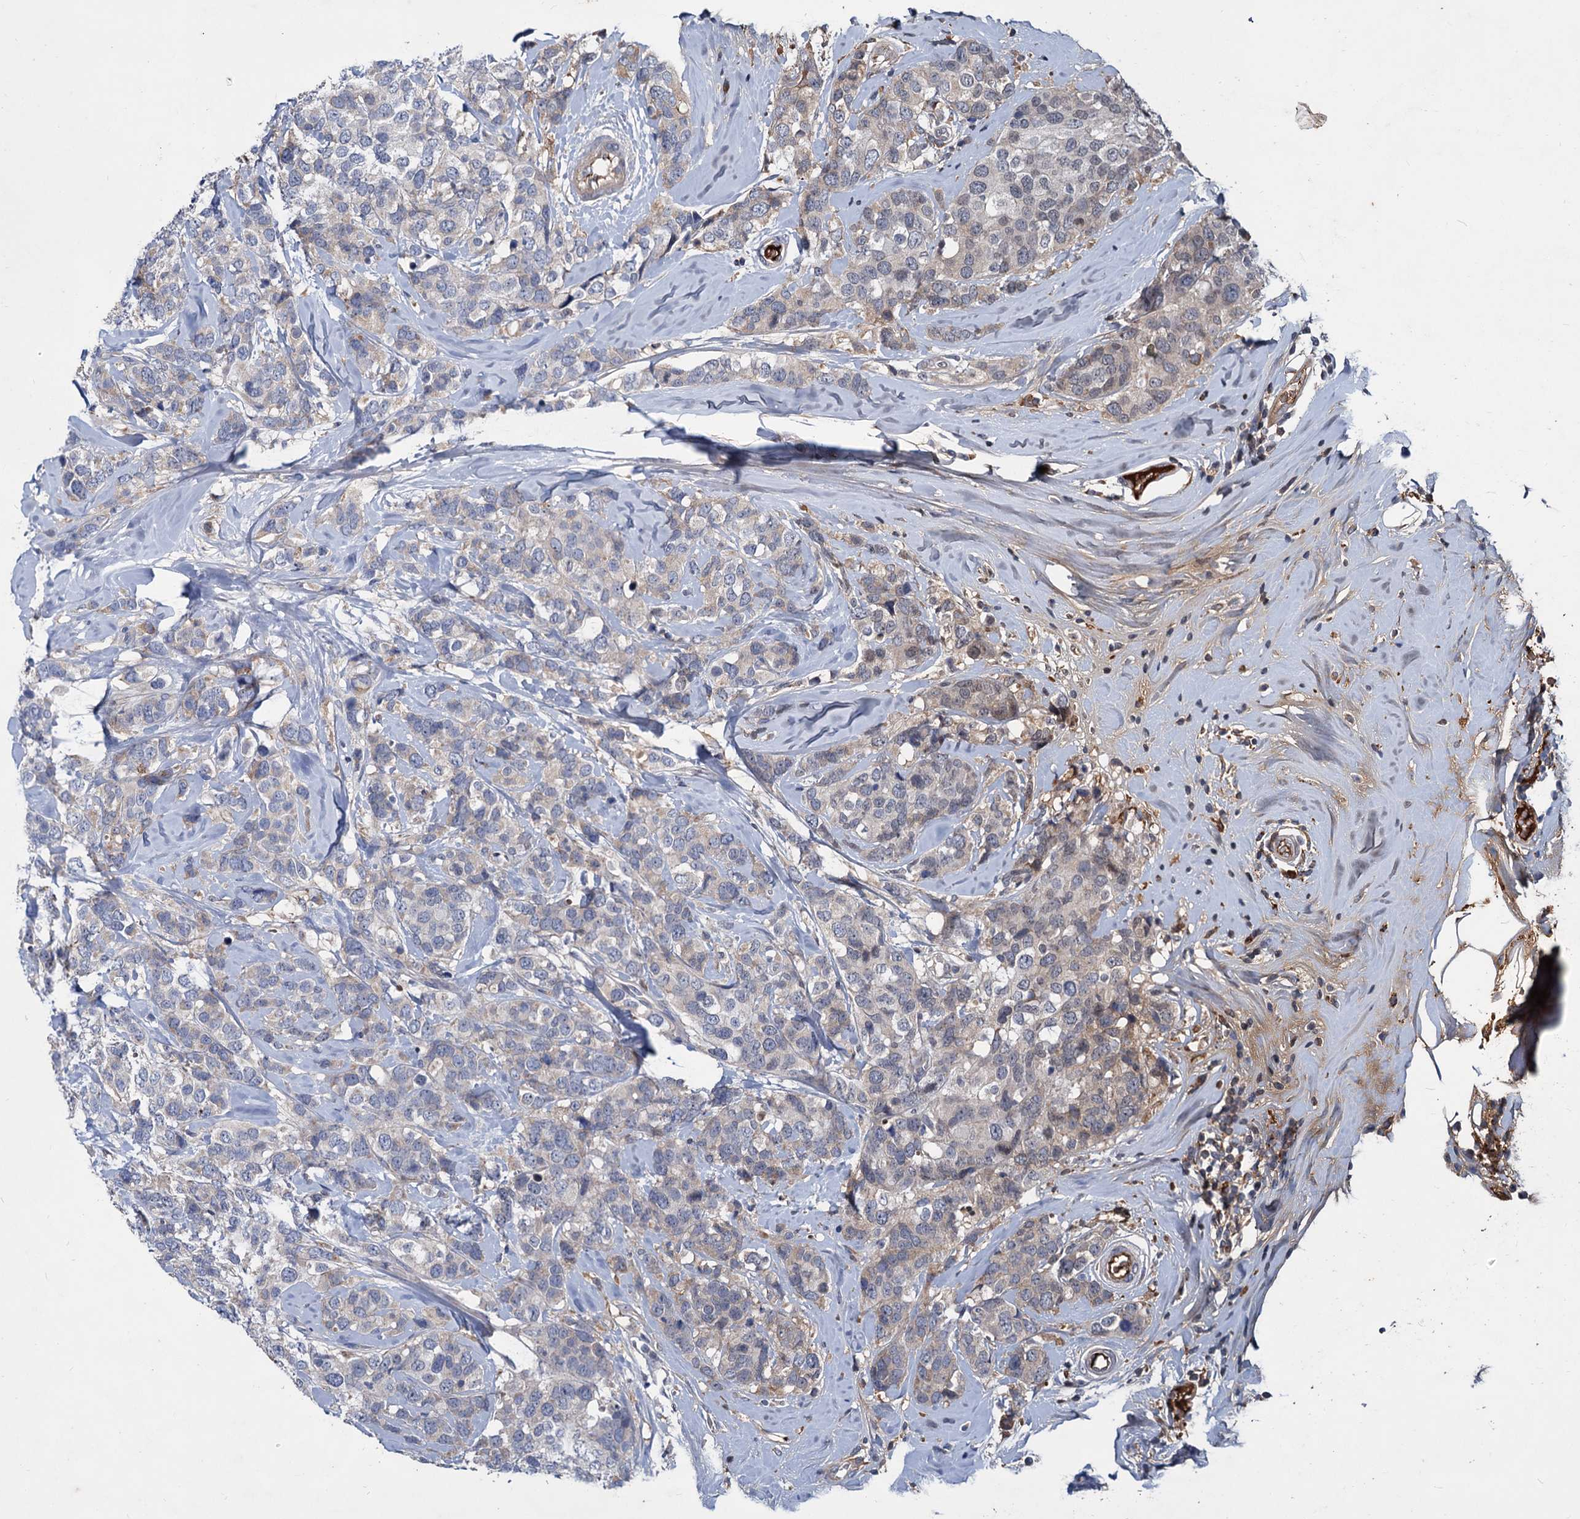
{"staining": {"intensity": "weak", "quantity": "<25%", "location": "cytoplasmic/membranous"}, "tissue": "breast cancer", "cell_type": "Tumor cells", "image_type": "cancer", "snomed": [{"axis": "morphology", "description": "Lobular carcinoma"}, {"axis": "topography", "description": "Breast"}], "caption": "Immunohistochemistry (IHC) of human breast lobular carcinoma exhibits no staining in tumor cells.", "gene": "CHRD", "patient": {"sex": "female", "age": 59}}